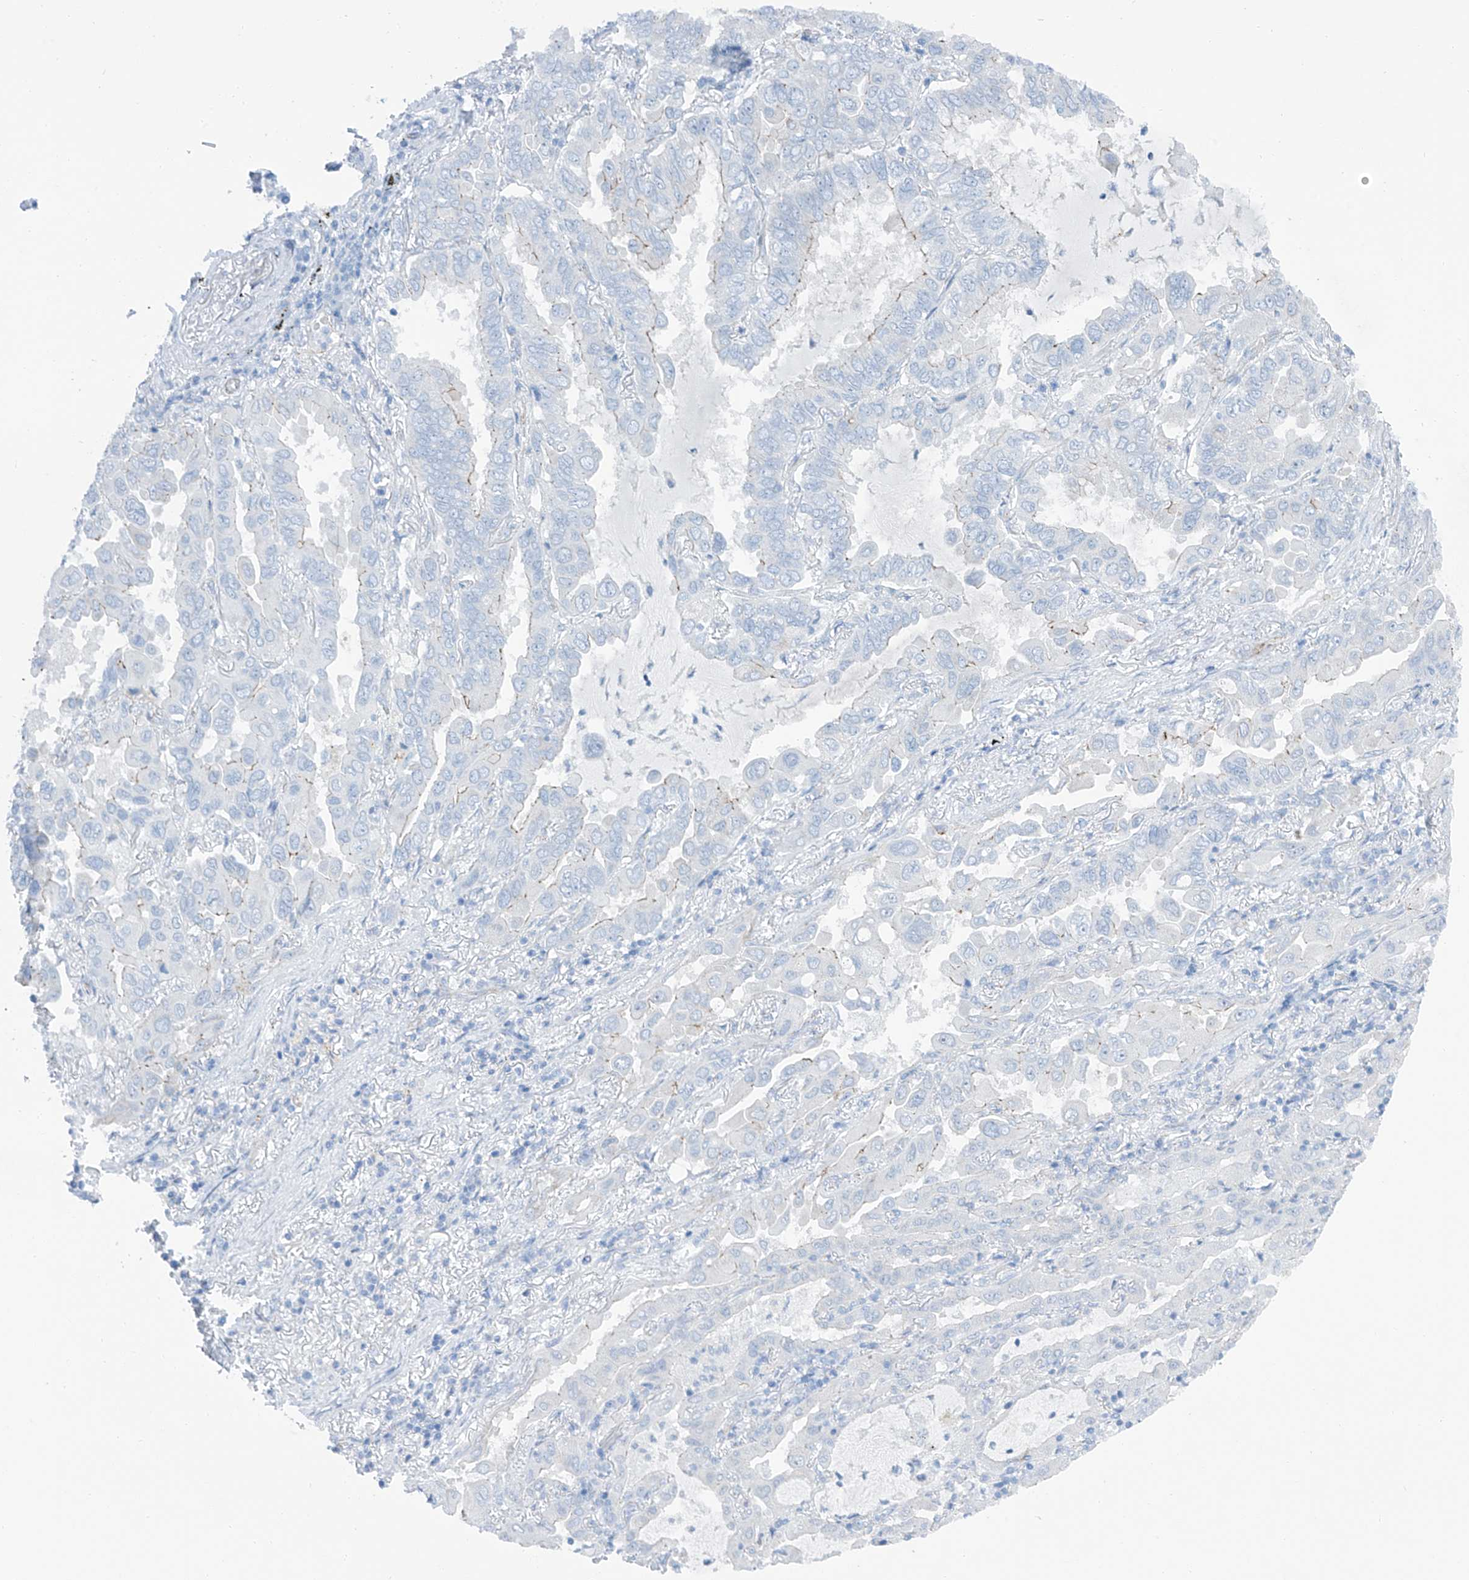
{"staining": {"intensity": "negative", "quantity": "none", "location": "none"}, "tissue": "lung cancer", "cell_type": "Tumor cells", "image_type": "cancer", "snomed": [{"axis": "morphology", "description": "Adenocarcinoma, NOS"}, {"axis": "topography", "description": "Lung"}], "caption": "Photomicrograph shows no significant protein positivity in tumor cells of lung cancer.", "gene": "MAGI1", "patient": {"sex": "male", "age": 64}}